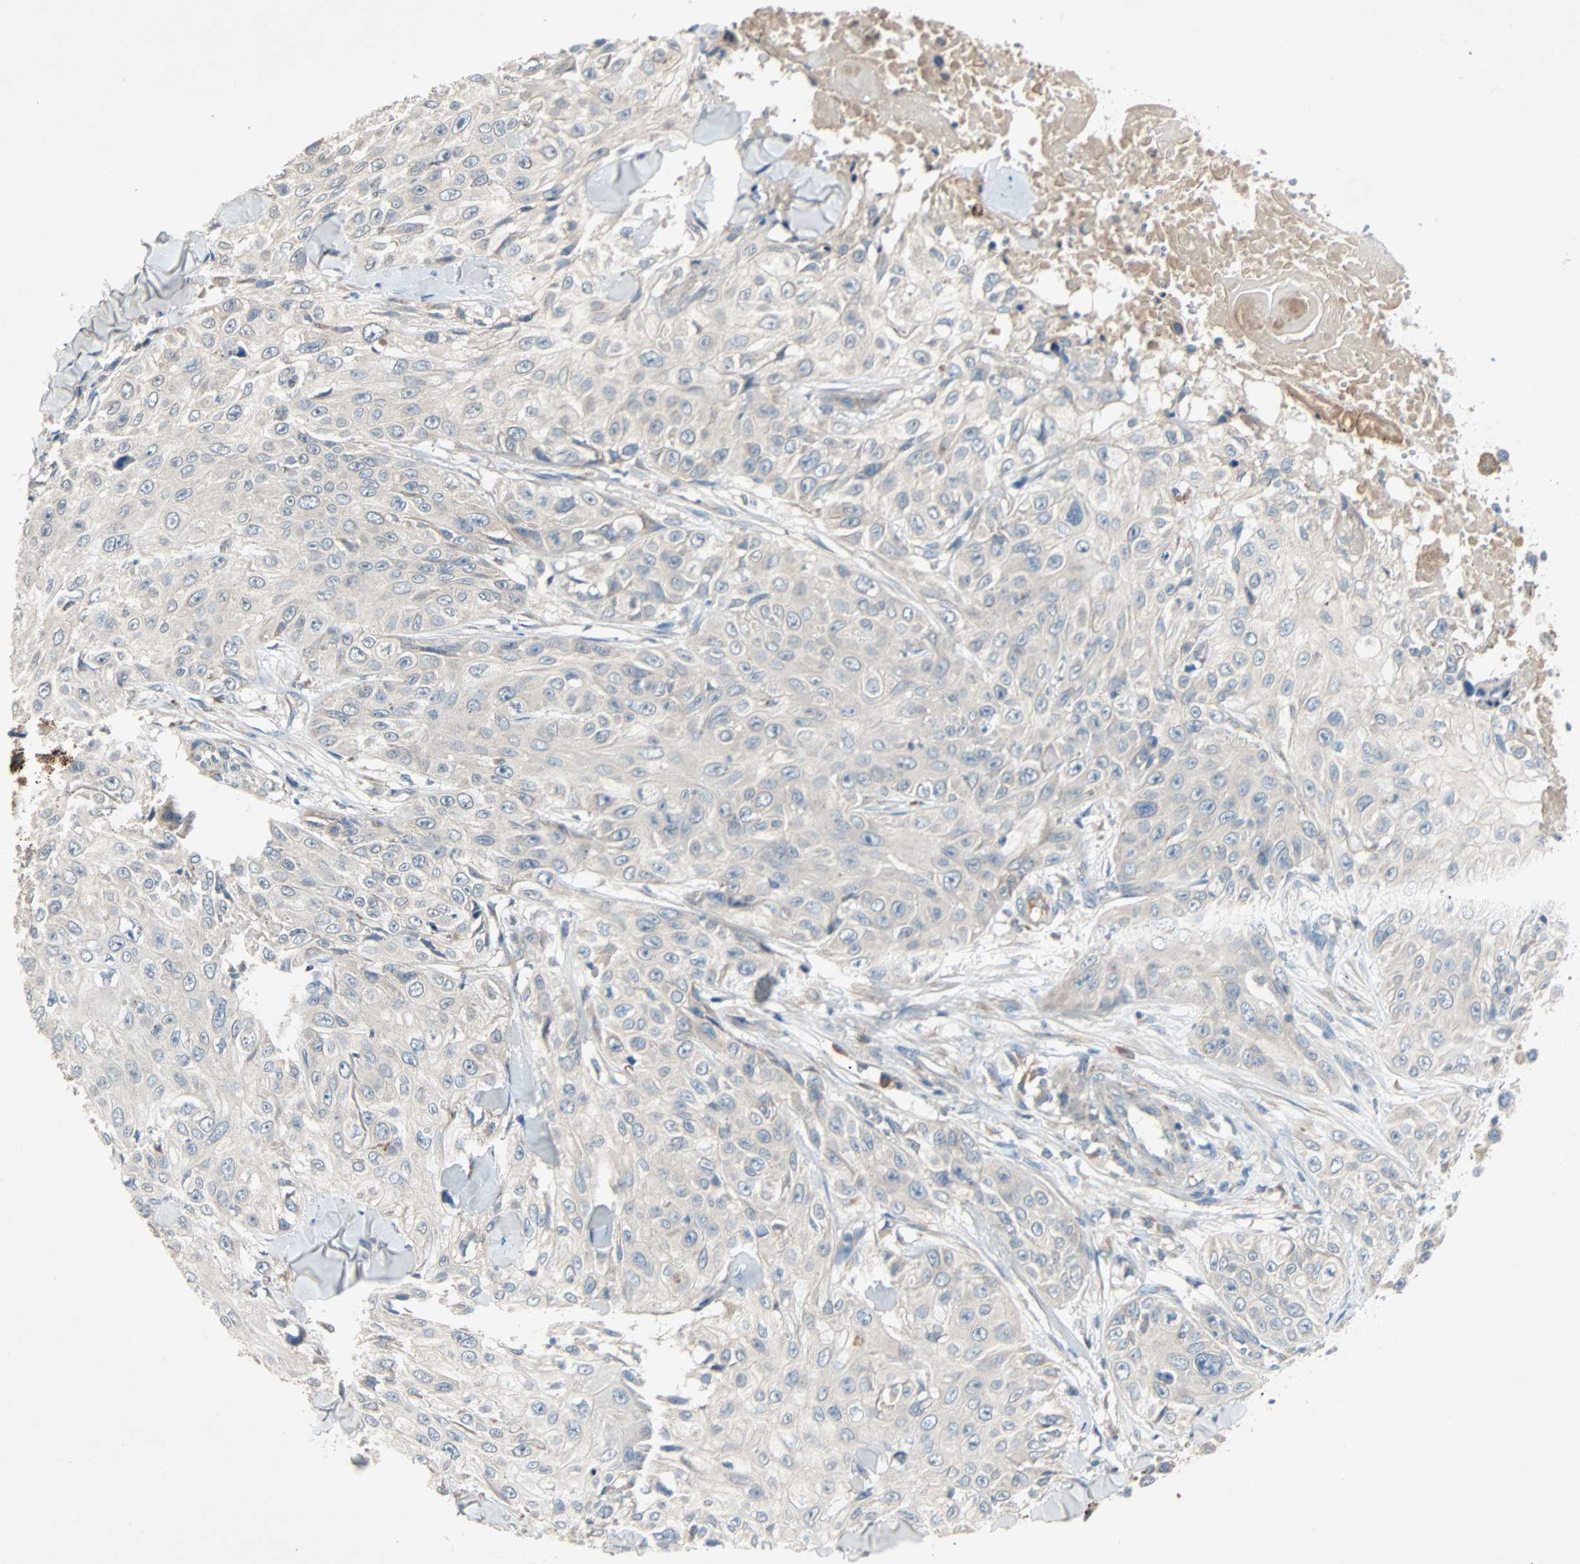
{"staining": {"intensity": "weak", "quantity": "<25%", "location": "cytoplasmic/membranous"}, "tissue": "skin cancer", "cell_type": "Tumor cells", "image_type": "cancer", "snomed": [{"axis": "morphology", "description": "Squamous cell carcinoma, NOS"}, {"axis": "topography", "description": "Skin"}], "caption": "There is no significant staining in tumor cells of skin cancer.", "gene": "XYLT1", "patient": {"sex": "male", "age": 86}}